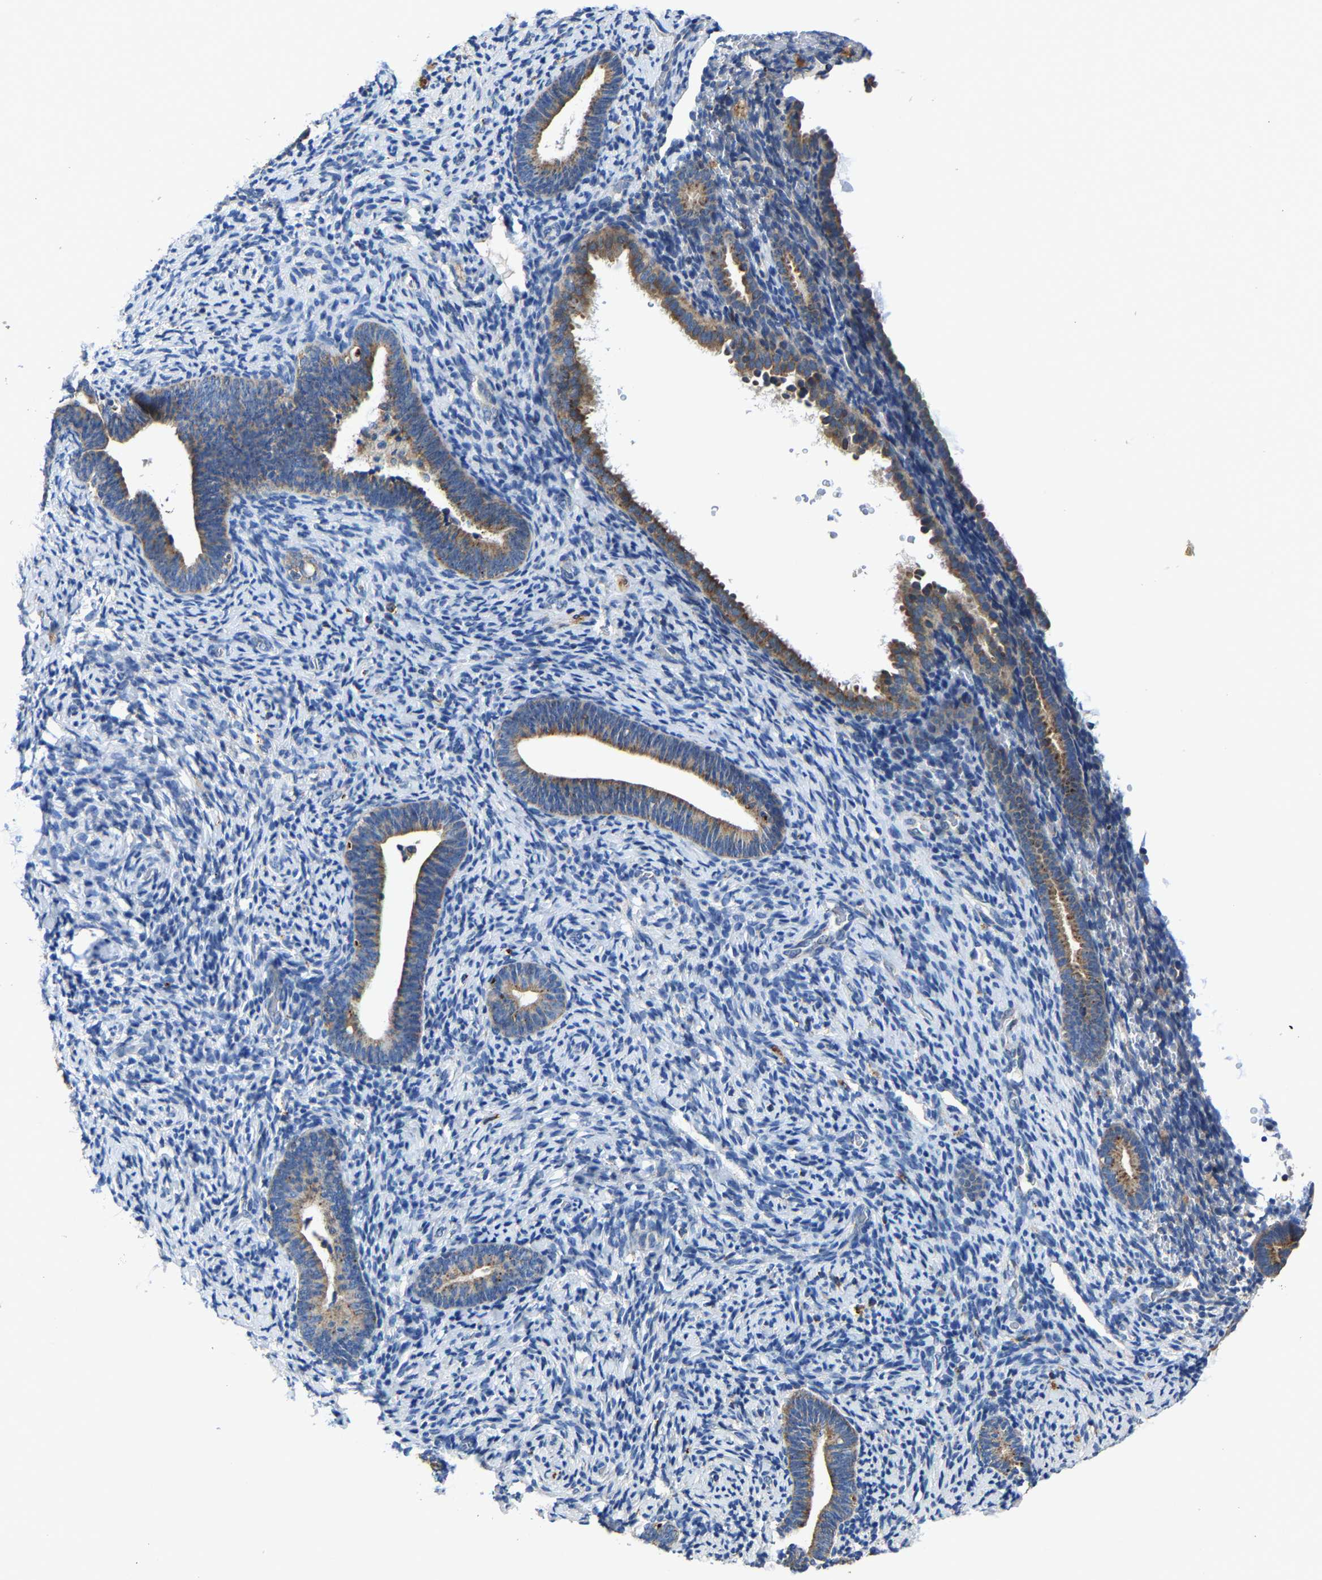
{"staining": {"intensity": "negative", "quantity": "none", "location": "none"}, "tissue": "endometrium", "cell_type": "Cells in endometrial stroma", "image_type": "normal", "snomed": [{"axis": "morphology", "description": "Normal tissue, NOS"}, {"axis": "topography", "description": "Endometrium"}], "caption": "High power microscopy image of an immunohistochemistry micrograph of normal endometrium, revealing no significant positivity in cells in endometrial stroma. Brightfield microscopy of immunohistochemistry stained with DAB (brown) and hematoxylin (blue), captured at high magnification.", "gene": "AGK", "patient": {"sex": "female", "age": 51}}